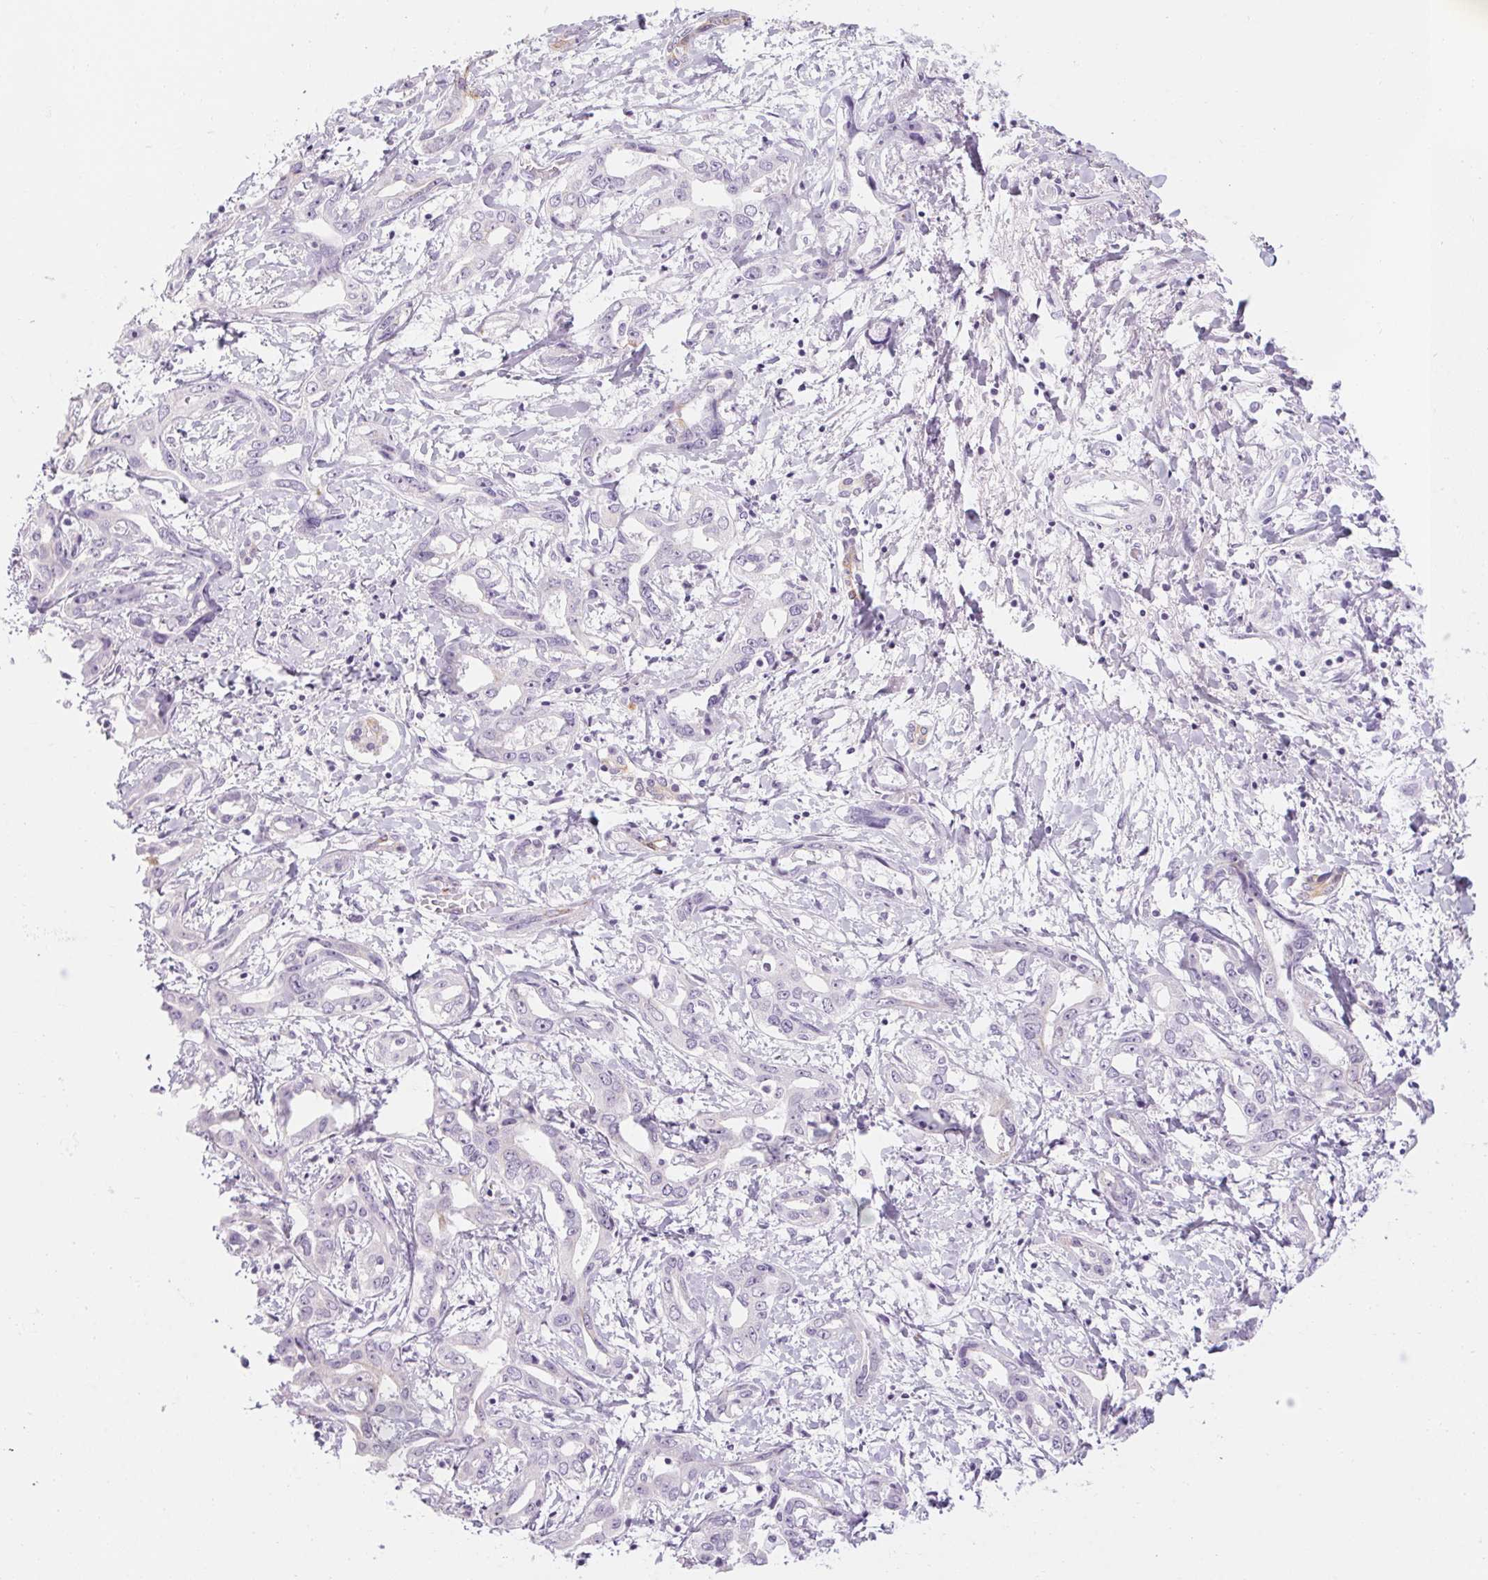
{"staining": {"intensity": "negative", "quantity": "none", "location": "none"}, "tissue": "liver cancer", "cell_type": "Tumor cells", "image_type": "cancer", "snomed": [{"axis": "morphology", "description": "Cholangiocarcinoma"}, {"axis": "topography", "description": "Liver"}], "caption": "DAB (3,3'-diaminobenzidine) immunohistochemical staining of liver cholangiocarcinoma displays no significant expression in tumor cells. (Stains: DAB immunohistochemistry (IHC) with hematoxylin counter stain, Microscopy: brightfield microscopy at high magnification).", "gene": "RPTN", "patient": {"sex": "male", "age": 59}}